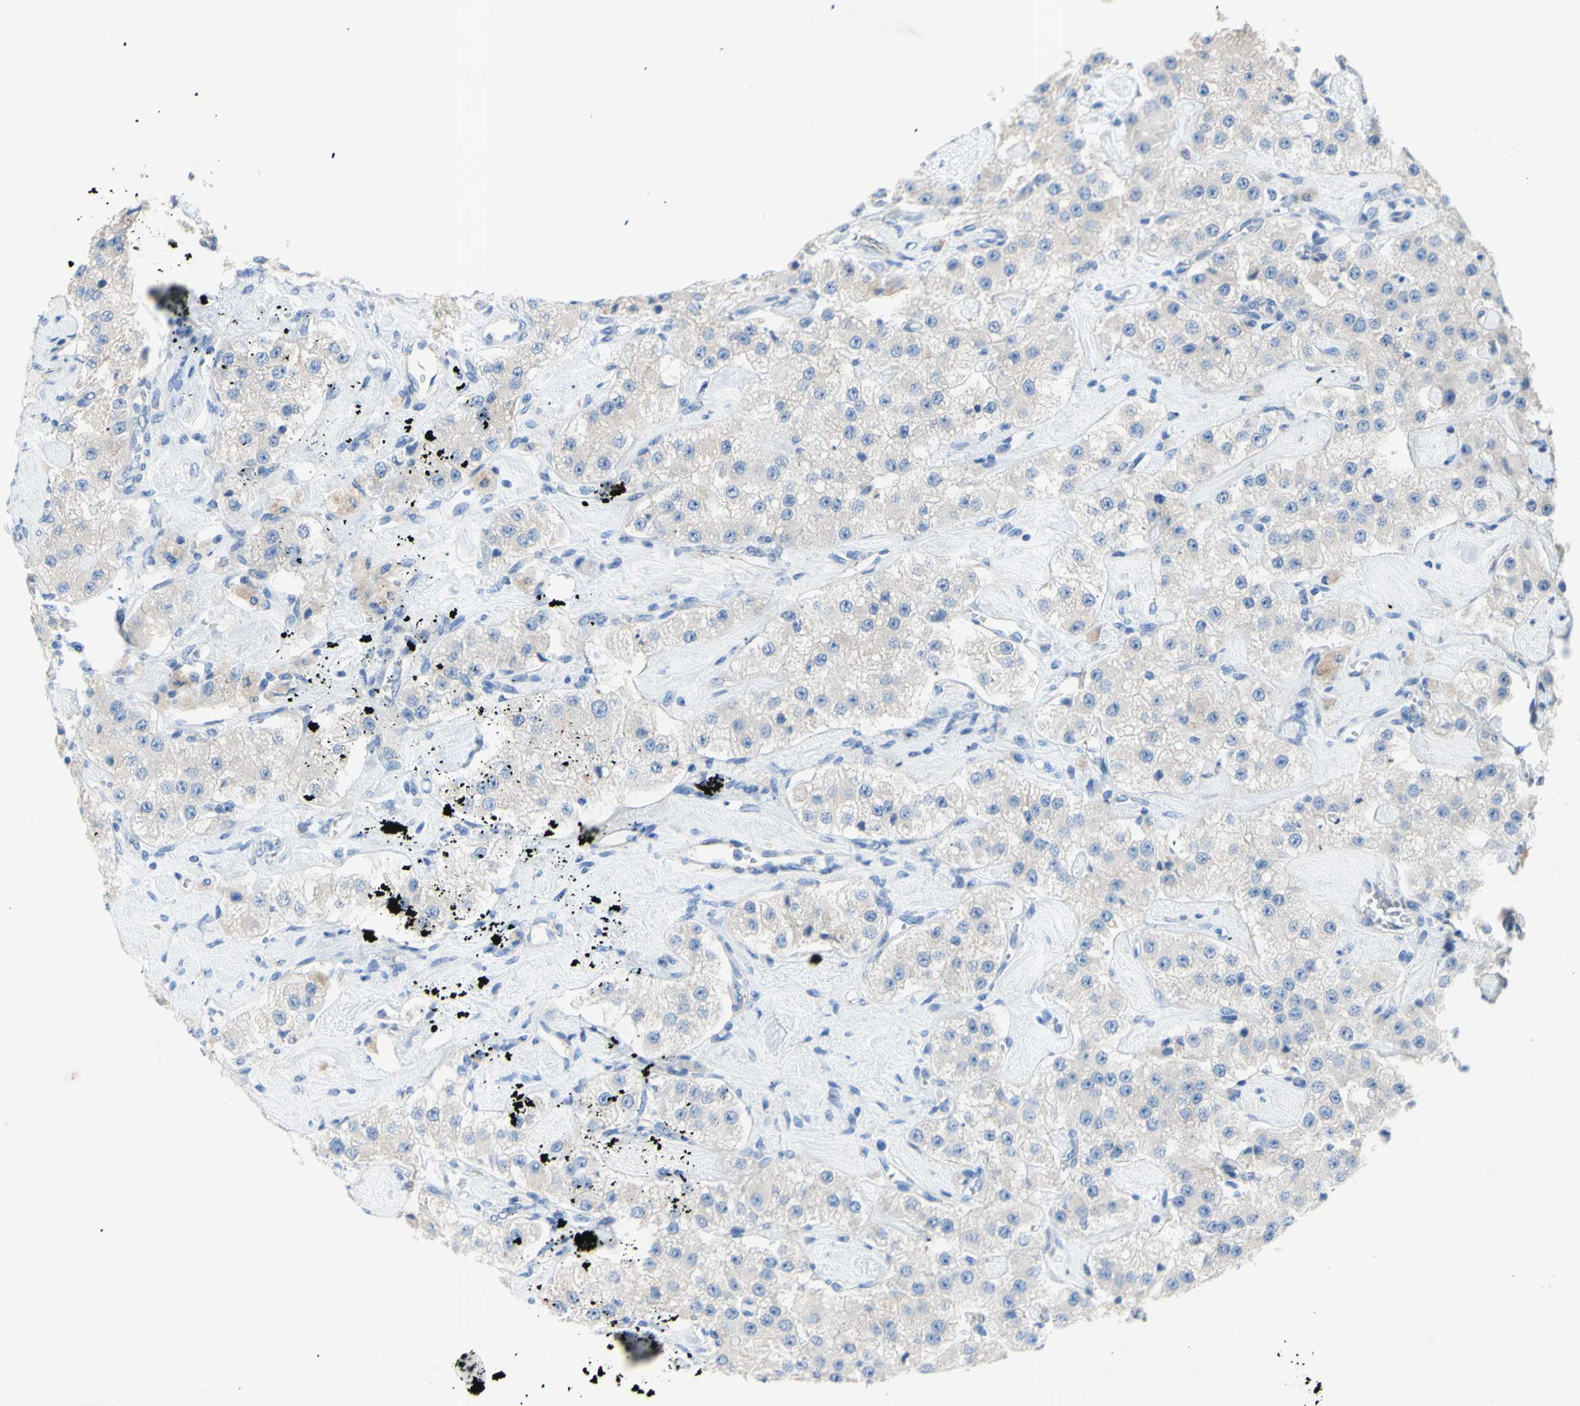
{"staining": {"intensity": "negative", "quantity": "none", "location": "none"}, "tissue": "carcinoid", "cell_type": "Tumor cells", "image_type": "cancer", "snomed": [{"axis": "morphology", "description": "Carcinoid, malignant, NOS"}, {"axis": "topography", "description": "Pancreas"}], "caption": "Tumor cells are negative for brown protein staining in carcinoid.", "gene": "TMIGD2", "patient": {"sex": "male", "age": 41}}